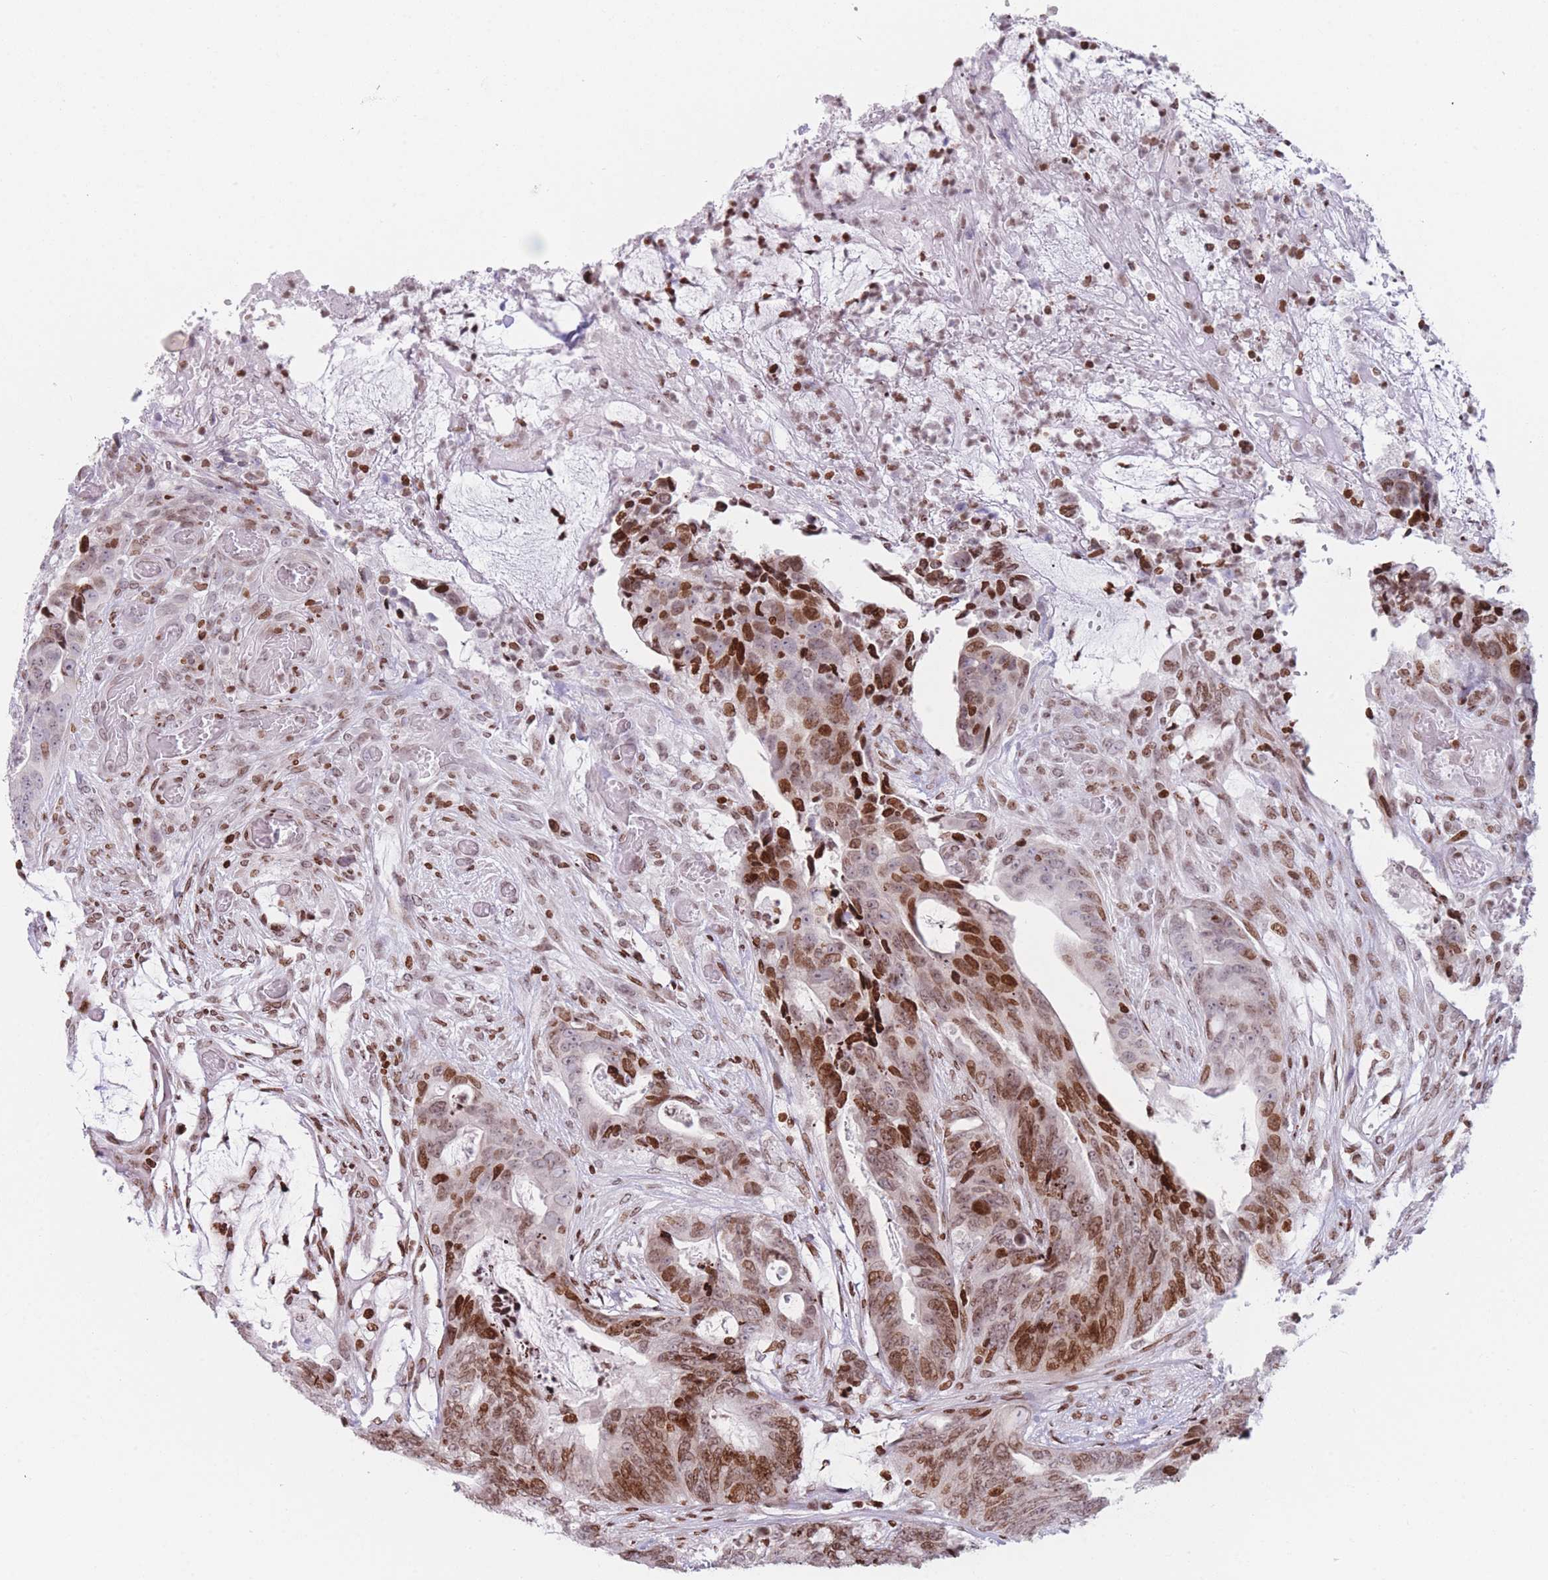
{"staining": {"intensity": "moderate", "quantity": ">75%", "location": "nuclear"}, "tissue": "colorectal cancer", "cell_type": "Tumor cells", "image_type": "cancer", "snomed": [{"axis": "morphology", "description": "Adenocarcinoma, NOS"}, {"axis": "topography", "description": "Colon"}], "caption": "Immunohistochemical staining of human colorectal adenocarcinoma exhibits medium levels of moderate nuclear staining in about >75% of tumor cells.", "gene": "AK9", "patient": {"sex": "female", "age": 82}}